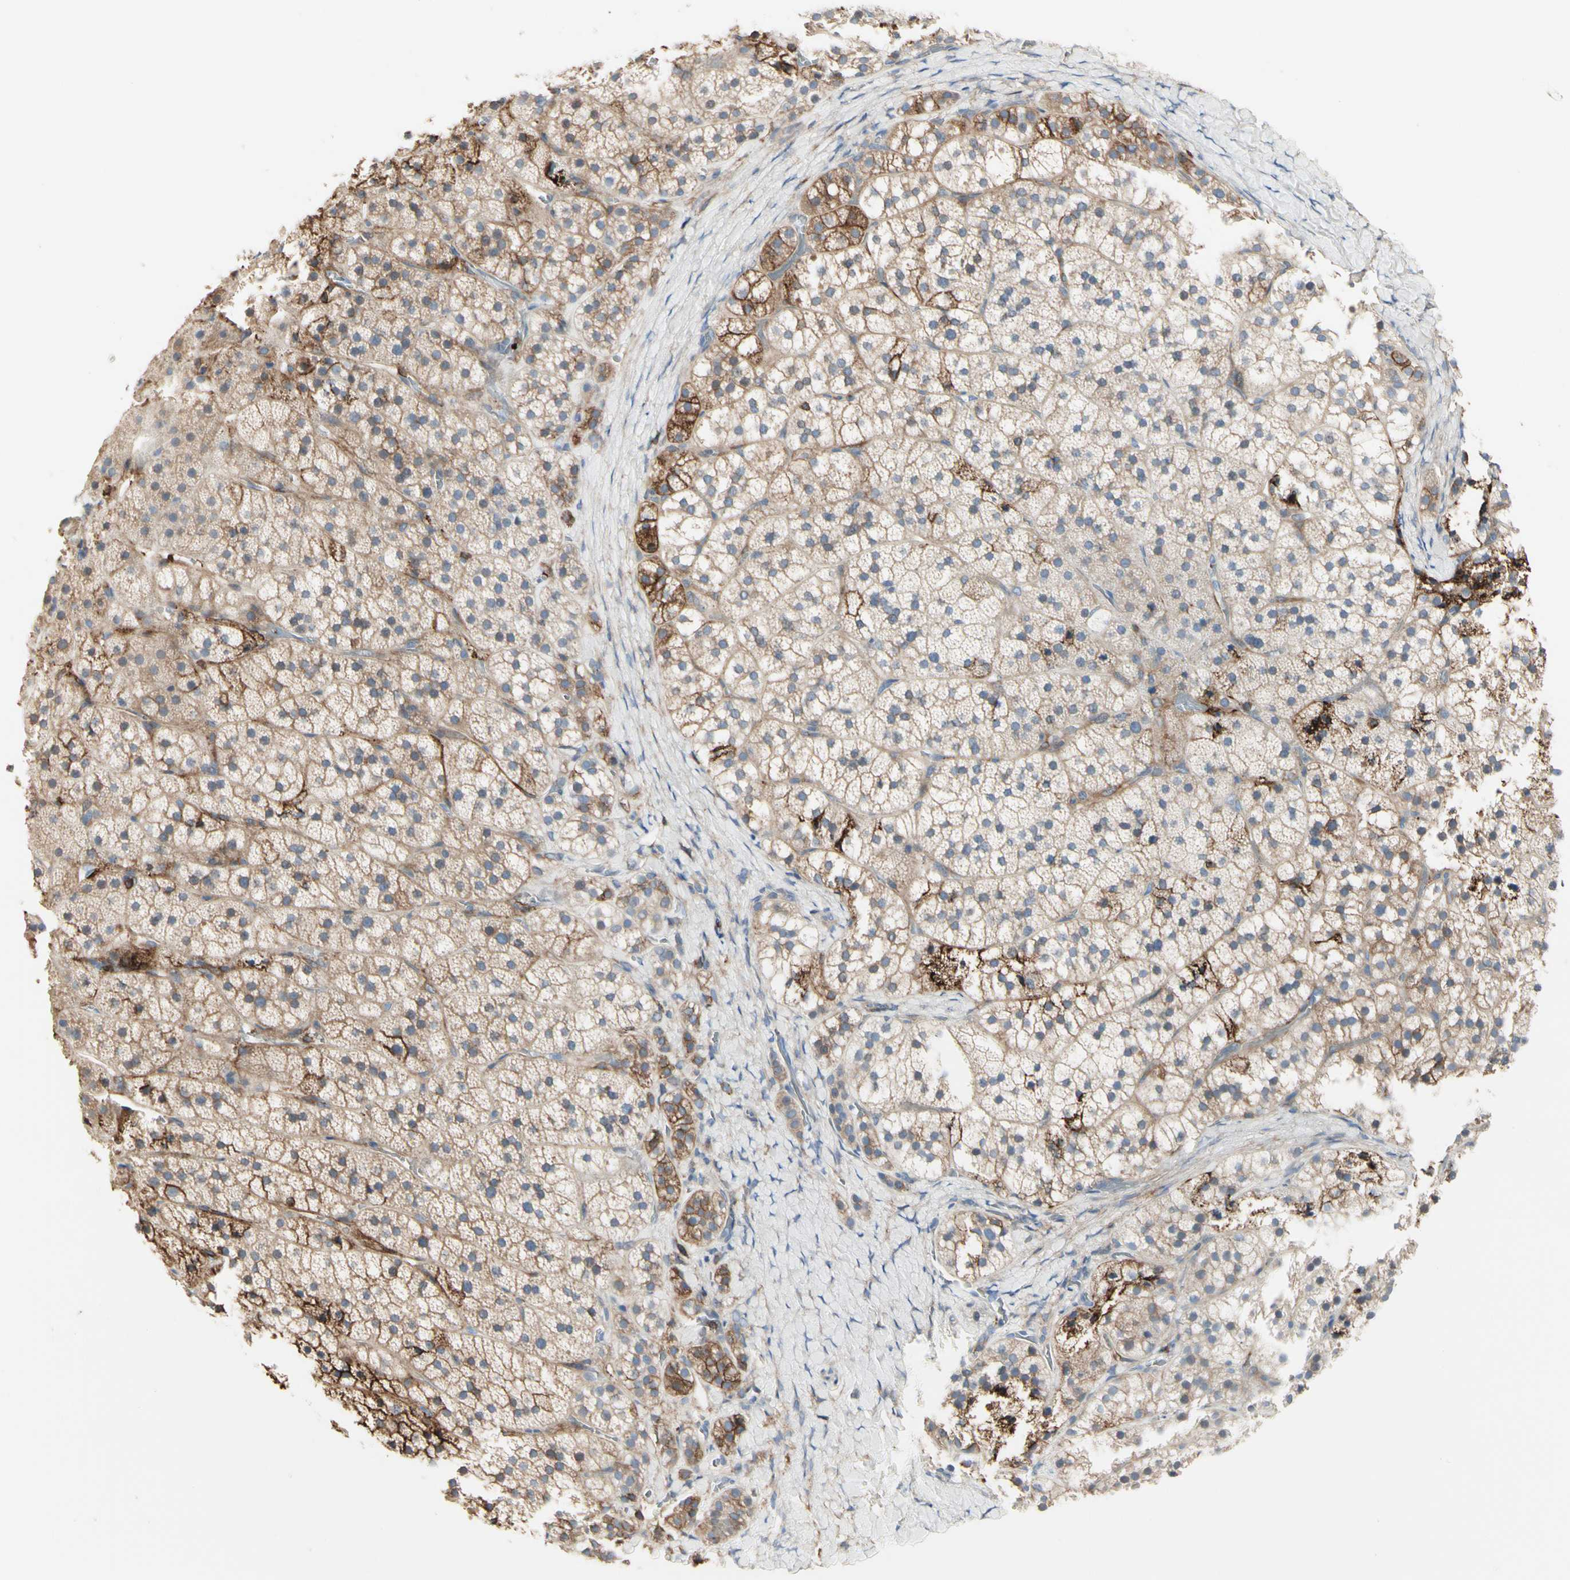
{"staining": {"intensity": "moderate", "quantity": ">75%", "location": "cytoplasmic/membranous"}, "tissue": "adrenal gland", "cell_type": "Glandular cells", "image_type": "normal", "snomed": [{"axis": "morphology", "description": "Normal tissue, NOS"}, {"axis": "topography", "description": "Adrenal gland"}], "caption": "Immunohistochemistry staining of benign adrenal gland, which shows medium levels of moderate cytoplasmic/membranous positivity in about >75% of glandular cells indicating moderate cytoplasmic/membranous protein positivity. The staining was performed using DAB (3,3'-diaminobenzidine) (brown) for protein detection and nuclei were counterstained in hematoxylin (blue).", "gene": "CLEC2B", "patient": {"sex": "female", "age": 44}}